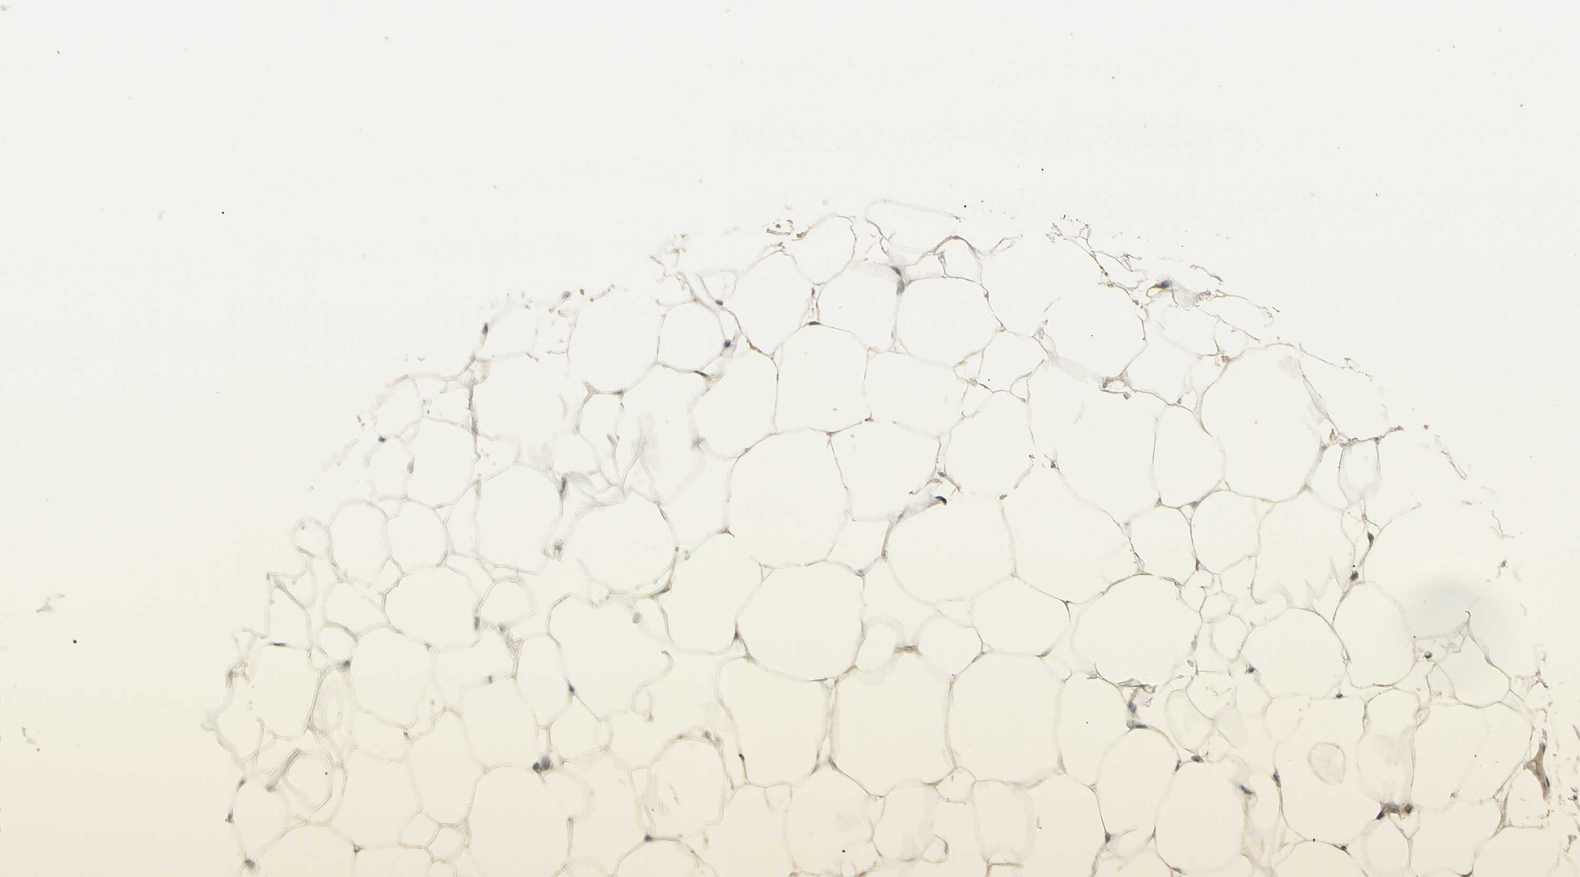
{"staining": {"intensity": "weak", "quantity": ">75%", "location": "cytoplasmic/membranous"}, "tissue": "adipose tissue", "cell_type": "Adipocytes", "image_type": "normal", "snomed": [{"axis": "morphology", "description": "Normal tissue, NOS"}, {"axis": "topography", "description": "Breast"}, {"axis": "topography", "description": "Adipose tissue"}], "caption": "A high-resolution photomicrograph shows IHC staining of normal adipose tissue, which shows weak cytoplasmic/membranous staining in approximately >75% of adipocytes. (brown staining indicates protein expression, while blue staining denotes nuclei).", "gene": "NFYA", "patient": {"sex": "female", "age": 25}}